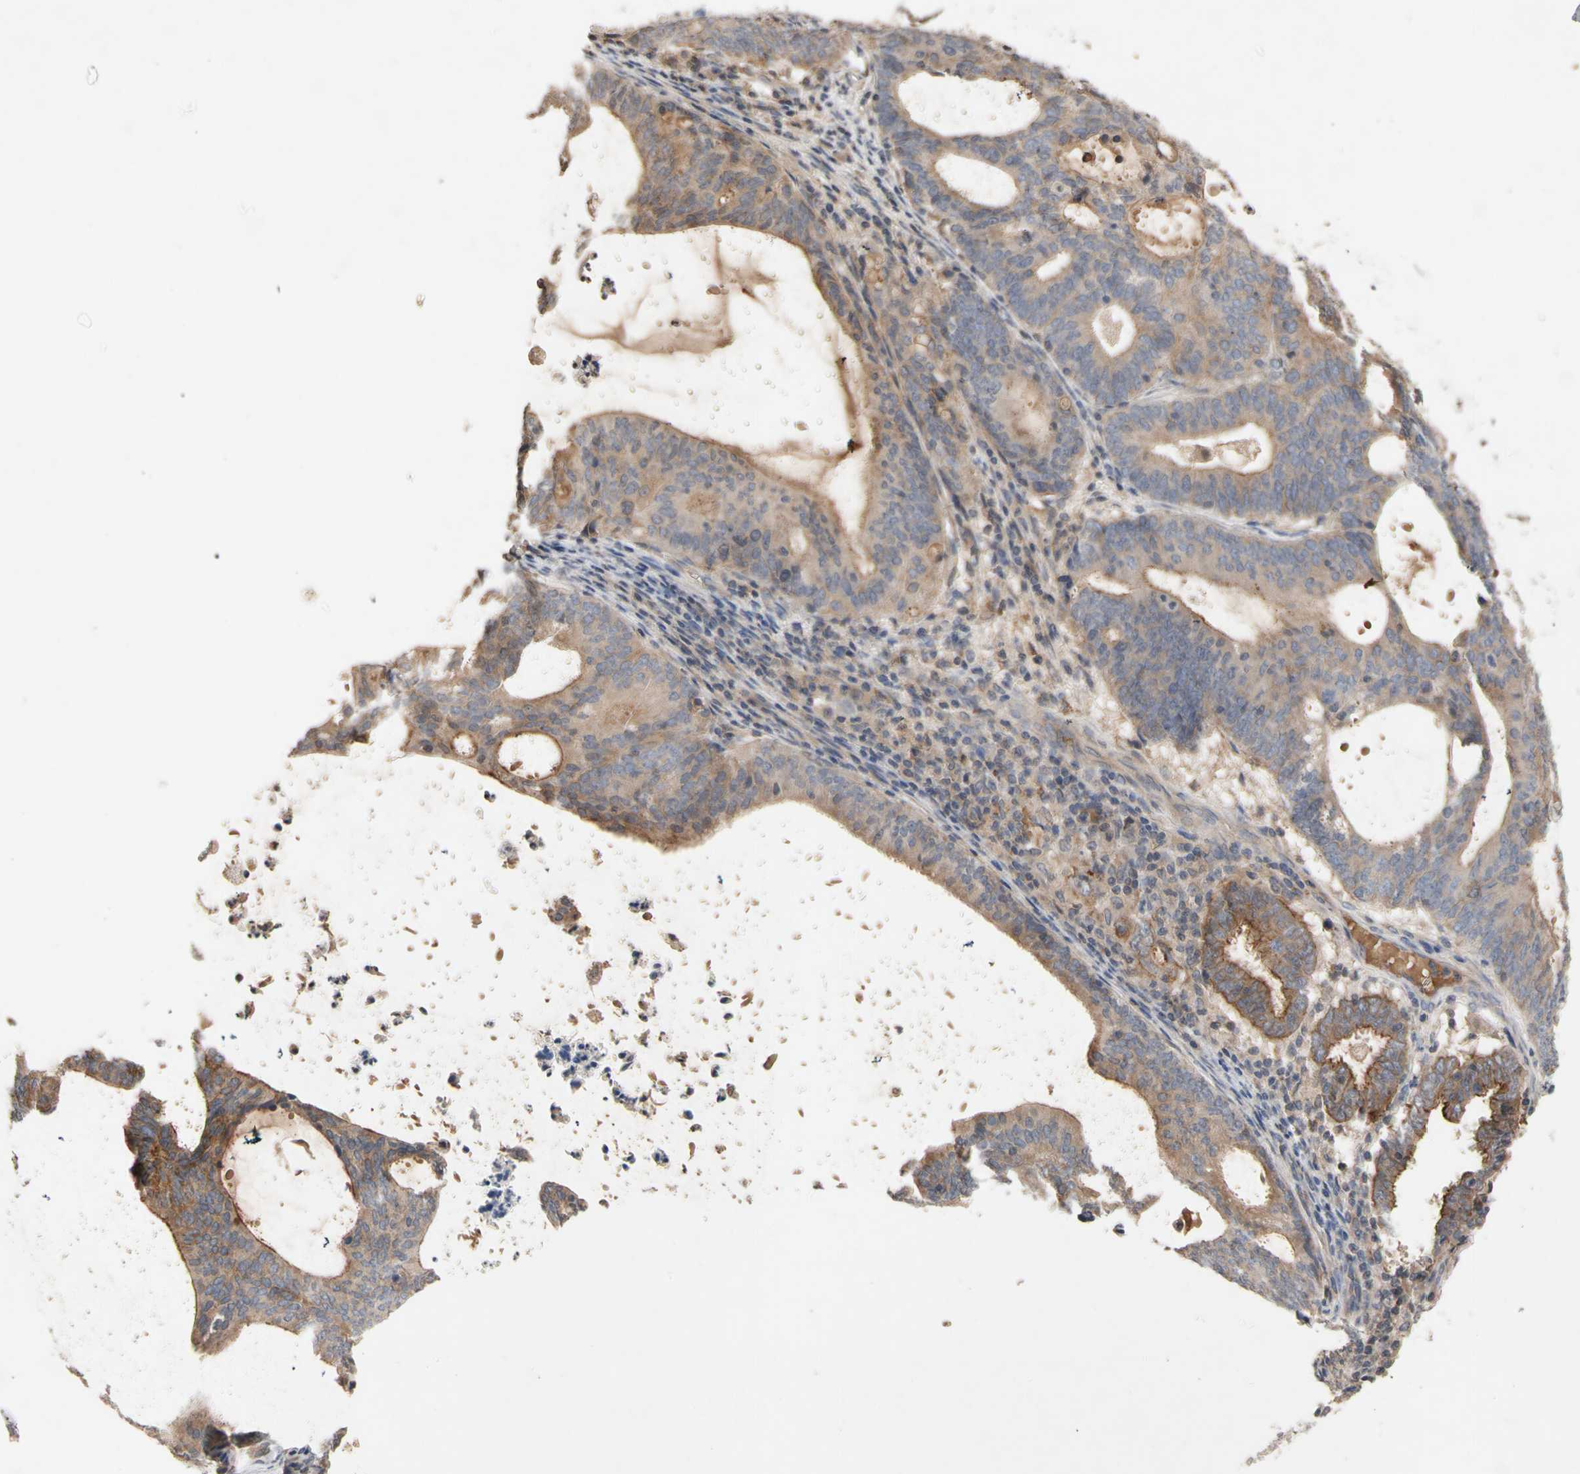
{"staining": {"intensity": "moderate", "quantity": ">75%", "location": "cytoplasmic/membranous"}, "tissue": "endometrial cancer", "cell_type": "Tumor cells", "image_type": "cancer", "snomed": [{"axis": "morphology", "description": "Adenocarcinoma, NOS"}, {"axis": "topography", "description": "Uterus"}], "caption": "DAB (3,3'-diaminobenzidine) immunohistochemical staining of human endometrial cancer demonstrates moderate cytoplasmic/membranous protein expression in approximately >75% of tumor cells.", "gene": "NECTIN3", "patient": {"sex": "female", "age": 83}}